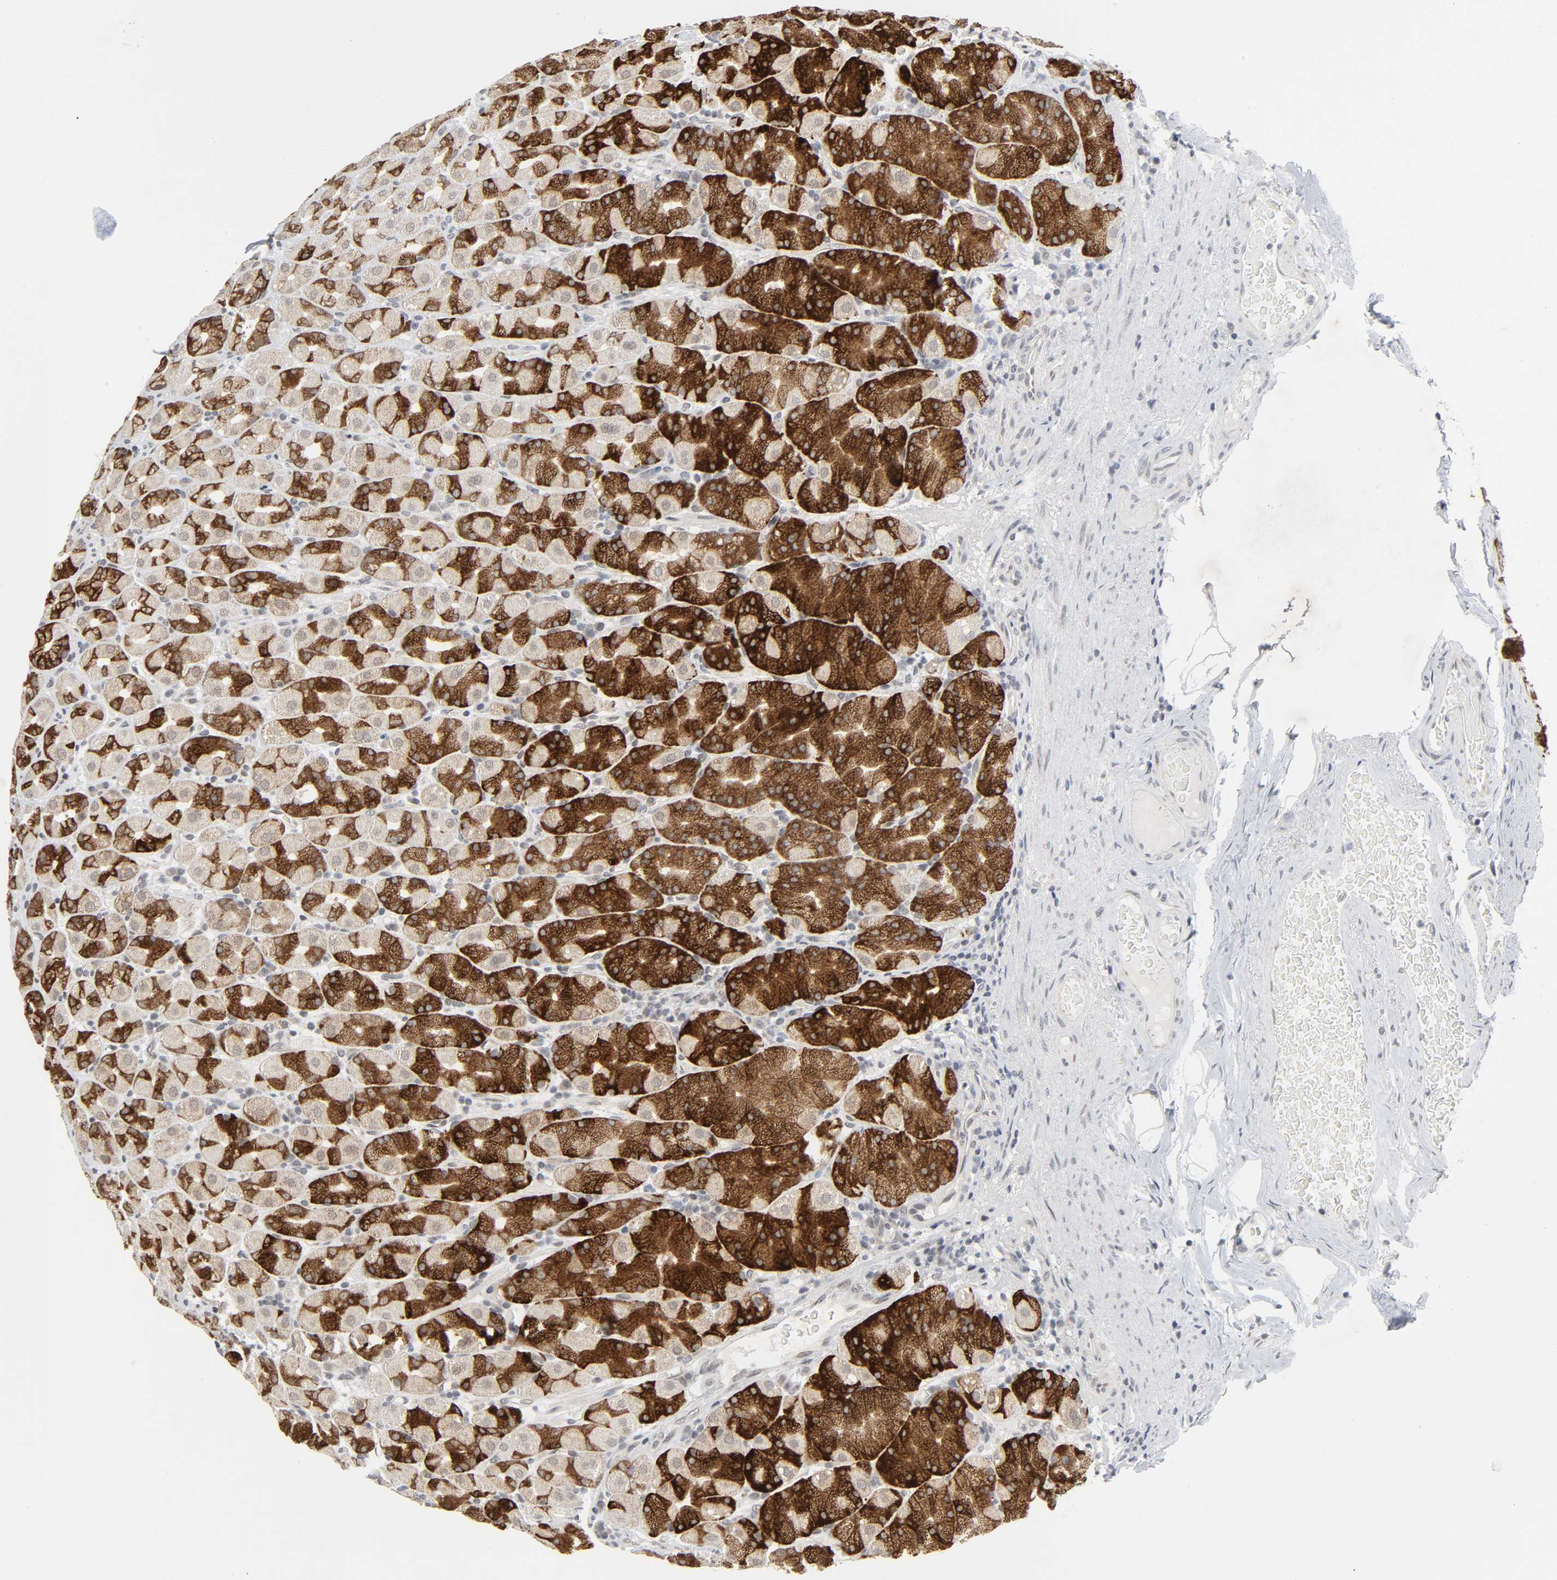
{"staining": {"intensity": "strong", "quantity": "25%-75%", "location": "cytoplasmic/membranous"}, "tissue": "stomach", "cell_type": "Glandular cells", "image_type": "normal", "snomed": [{"axis": "morphology", "description": "Normal tissue, NOS"}, {"axis": "topography", "description": "Stomach, upper"}], "caption": "Brown immunohistochemical staining in unremarkable human stomach reveals strong cytoplasmic/membranous expression in about 25%-75% of glandular cells. Immunohistochemistry stains the protein in brown and the nuclei are stained blue.", "gene": "MUC1", "patient": {"sex": "male", "age": 68}}